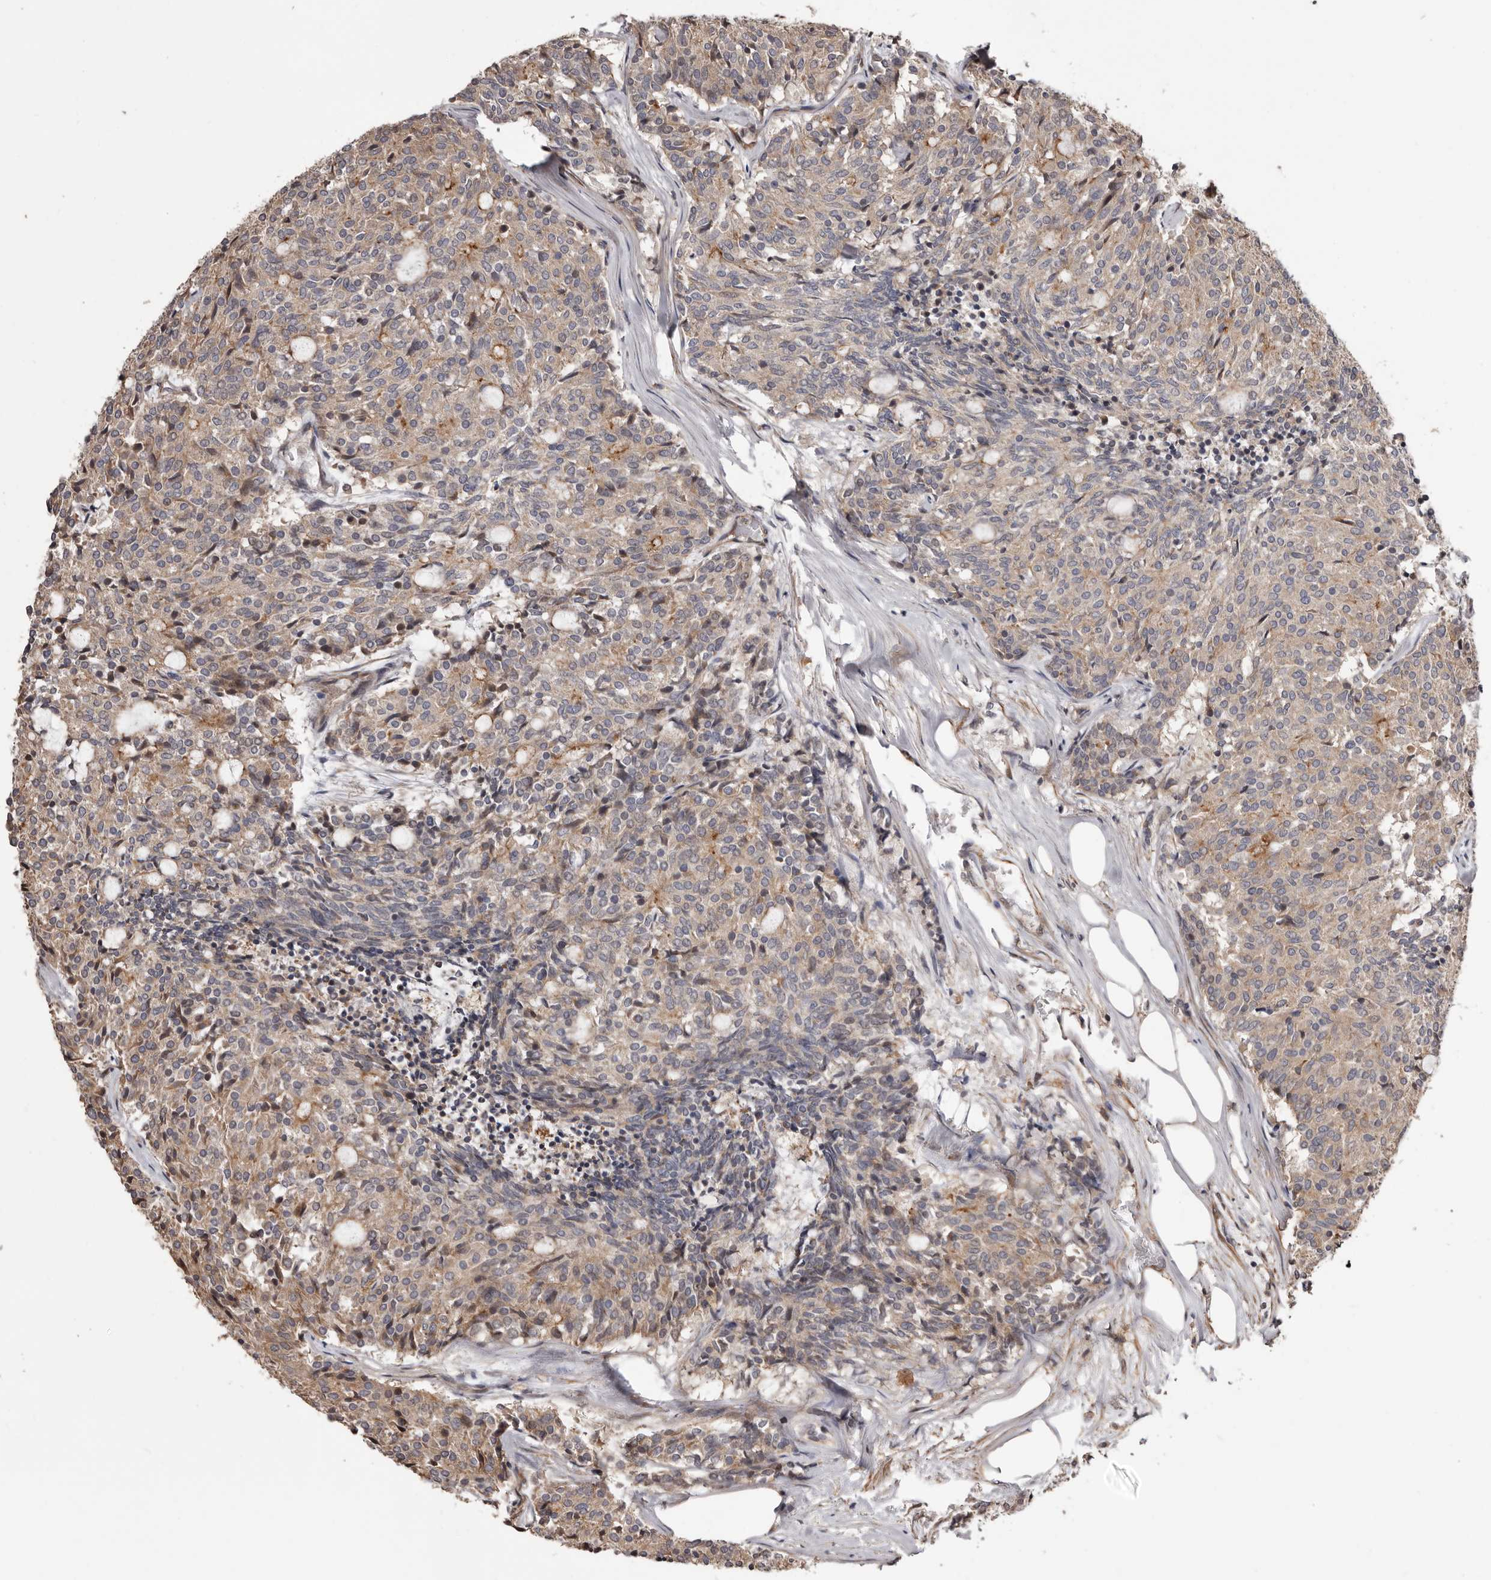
{"staining": {"intensity": "moderate", "quantity": "<25%", "location": "cytoplasmic/membranous"}, "tissue": "carcinoid", "cell_type": "Tumor cells", "image_type": "cancer", "snomed": [{"axis": "morphology", "description": "Carcinoid, malignant, NOS"}, {"axis": "topography", "description": "Pancreas"}], "caption": "IHC staining of malignant carcinoid, which shows low levels of moderate cytoplasmic/membranous staining in about <25% of tumor cells indicating moderate cytoplasmic/membranous protein expression. The staining was performed using DAB (3,3'-diaminobenzidine) (brown) for protein detection and nuclei were counterstained in hematoxylin (blue).", "gene": "ZCCHC7", "patient": {"sex": "female", "age": 54}}